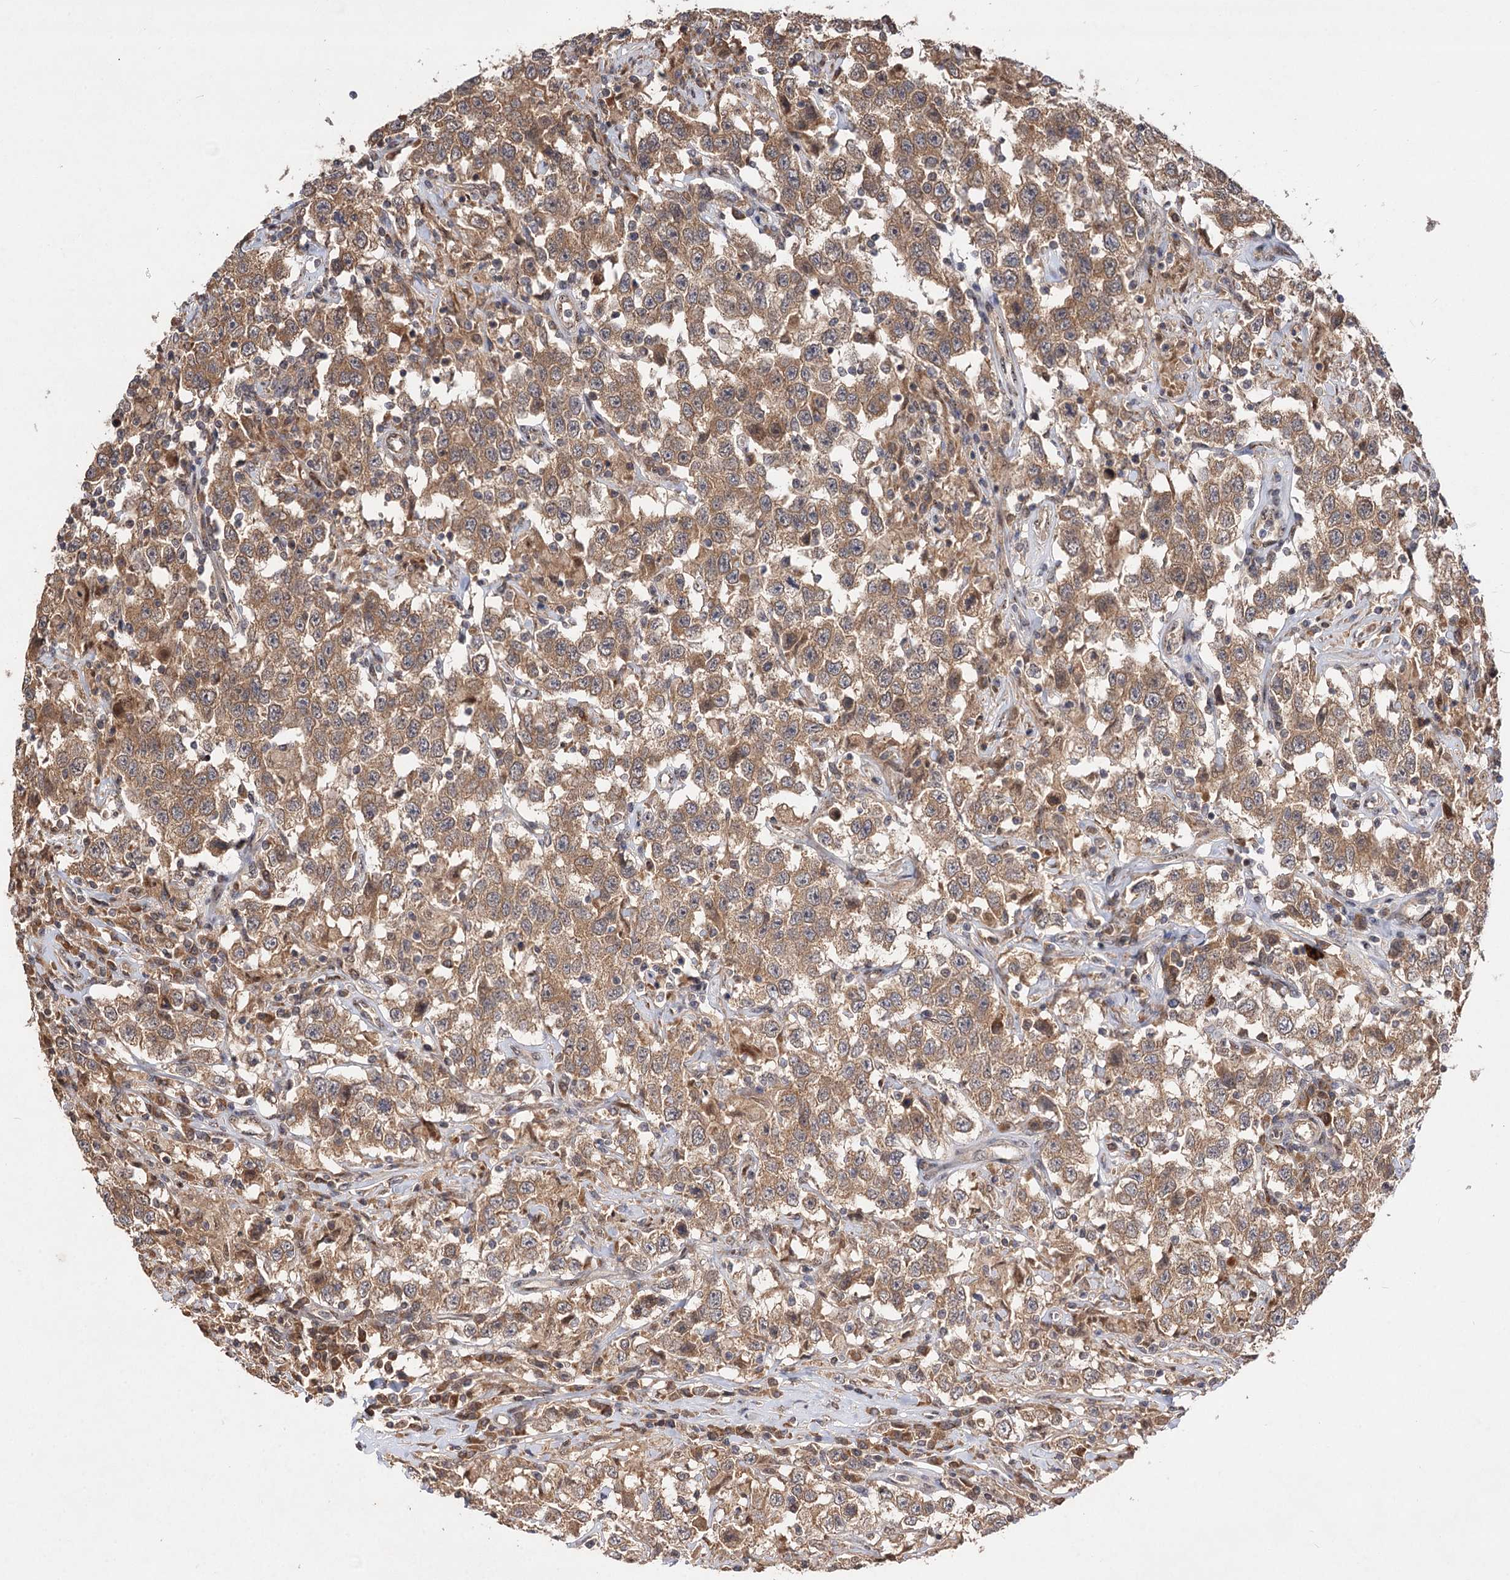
{"staining": {"intensity": "moderate", "quantity": ">75%", "location": "cytoplasmic/membranous"}, "tissue": "testis cancer", "cell_type": "Tumor cells", "image_type": "cancer", "snomed": [{"axis": "morphology", "description": "Seminoma, NOS"}, {"axis": "topography", "description": "Testis"}], "caption": "Testis seminoma was stained to show a protein in brown. There is medium levels of moderate cytoplasmic/membranous staining in about >75% of tumor cells. The staining is performed using DAB brown chromogen to label protein expression. The nuclei are counter-stained blue using hematoxylin.", "gene": "FBXW8", "patient": {"sex": "male", "age": 41}}